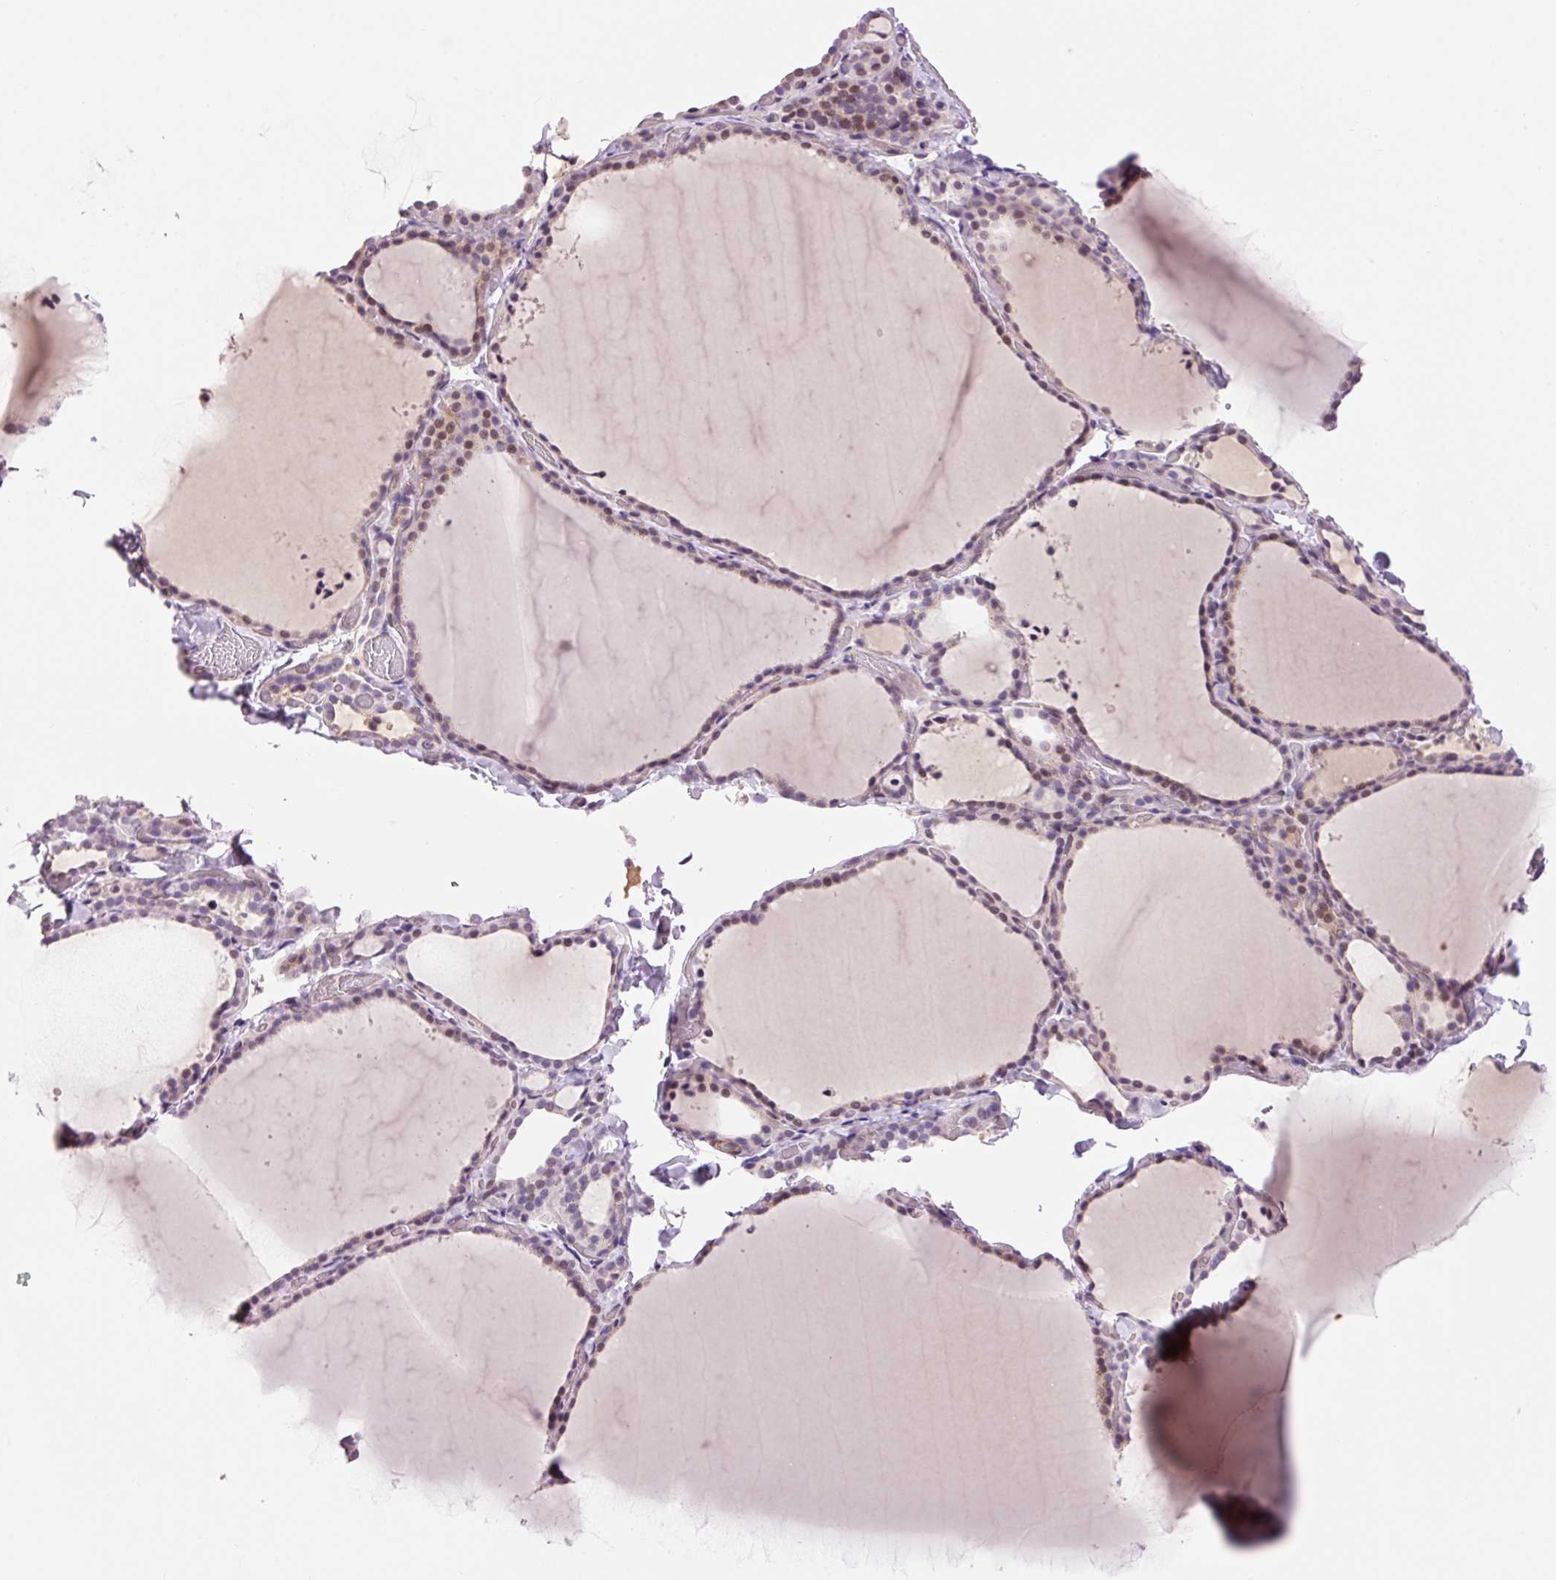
{"staining": {"intensity": "weak", "quantity": "25%-75%", "location": "nuclear"}, "tissue": "thyroid gland", "cell_type": "Glandular cells", "image_type": "normal", "snomed": [{"axis": "morphology", "description": "Normal tissue, NOS"}, {"axis": "topography", "description": "Thyroid gland"}], "caption": "IHC (DAB (3,3'-diaminobenzidine)) staining of normal human thyroid gland exhibits weak nuclear protein positivity in approximately 25%-75% of glandular cells.", "gene": "HNF1A", "patient": {"sex": "female", "age": 22}}